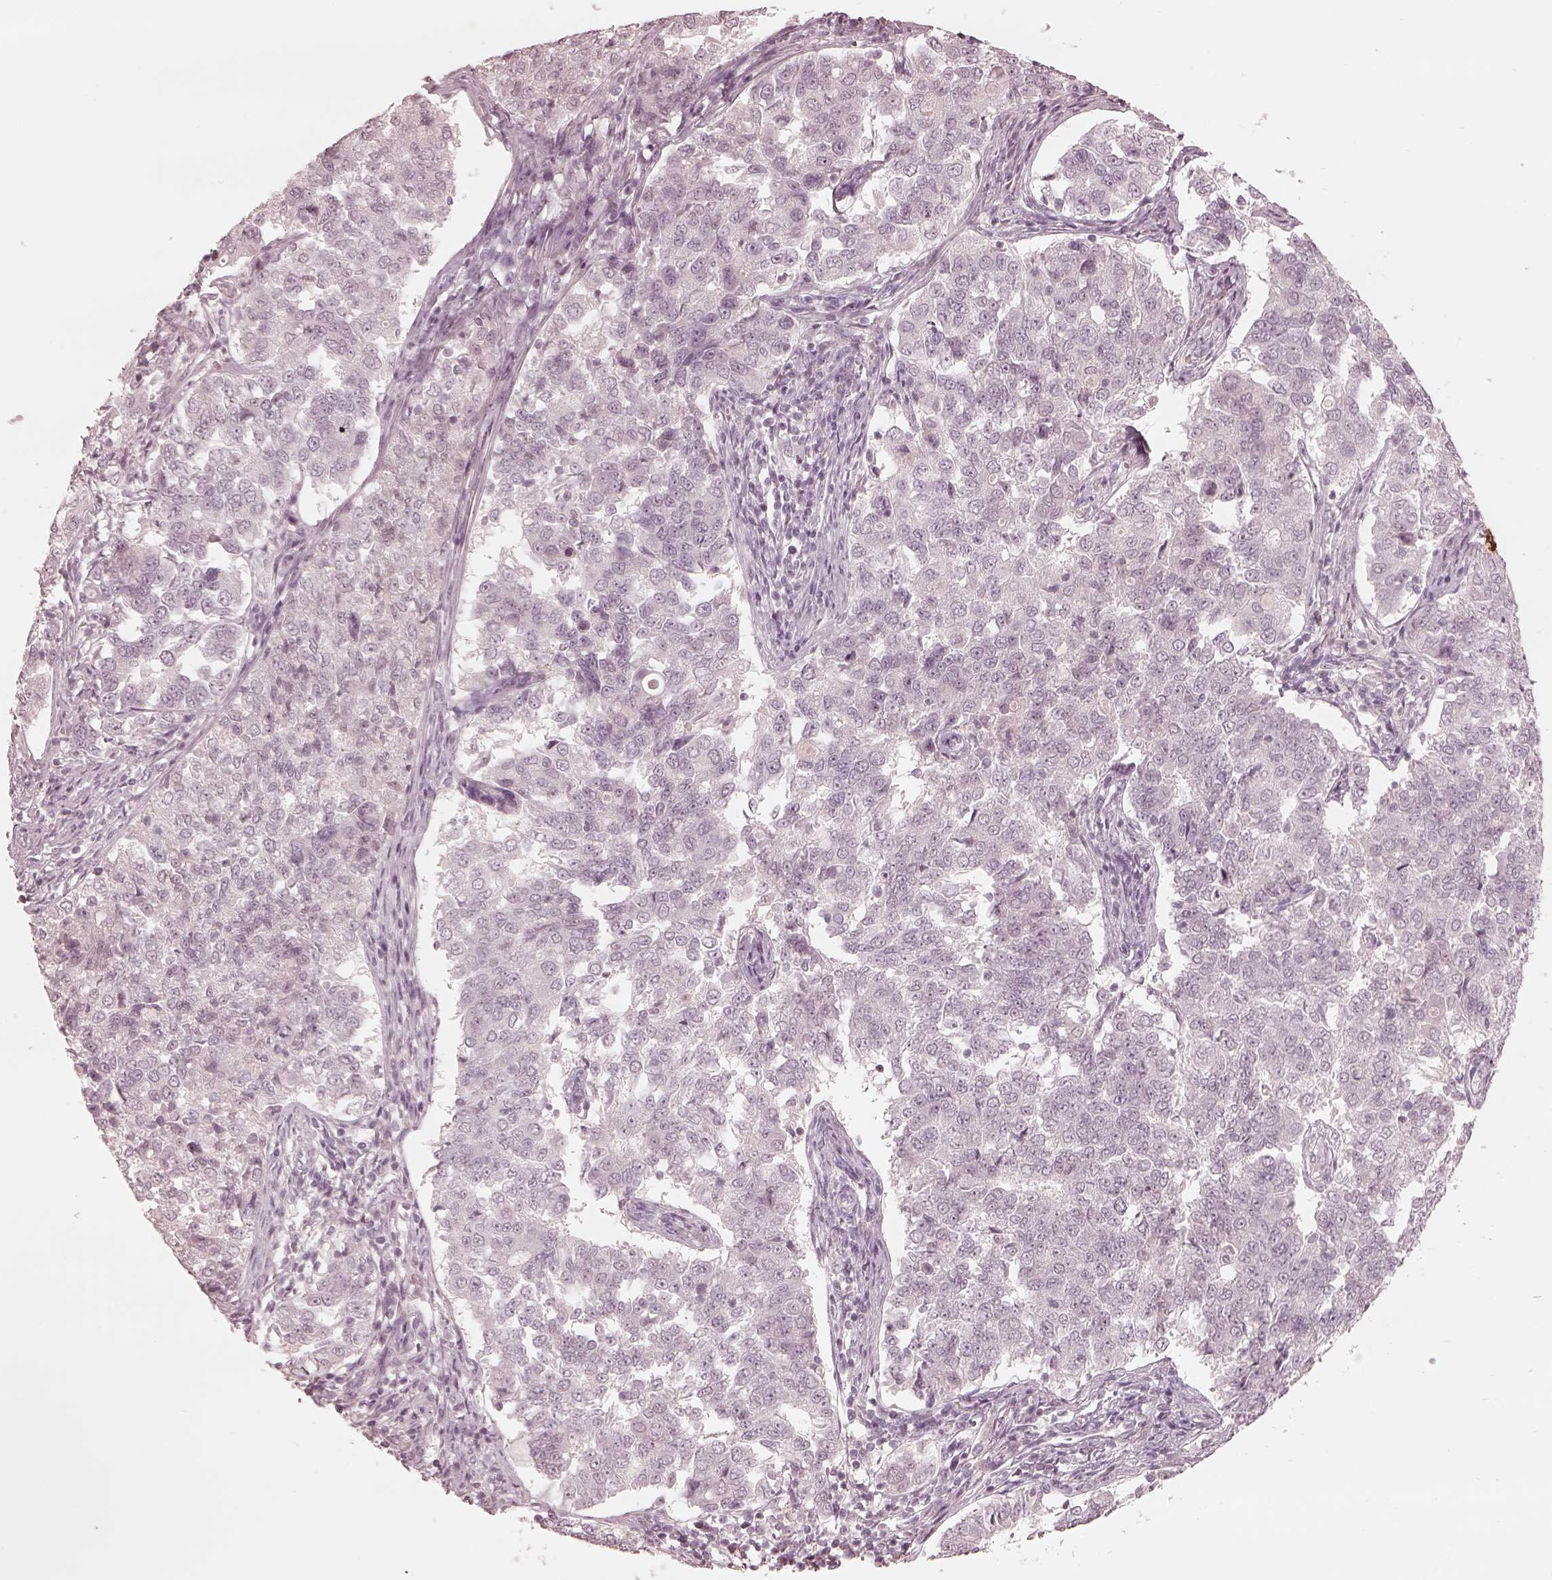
{"staining": {"intensity": "negative", "quantity": "none", "location": "none"}, "tissue": "endometrial cancer", "cell_type": "Tumor cells", "image_type": "cancer", "snomed": [{"axis": "morphology", "description": "Adenocarcinoma, NOS"}, {"axis": "topography", "description": "Endometrium"}], "caption": "Immunohistochemistry photomicrograph of neoplastic tissue: human endometrial adenocarcinoma stained with DAB (3,3'-diaminobenzidine) demonstrates no significant protein expression in tumor cells.", "gene": "ADRB3", "patient": {"sex": "female", "age": 43}}